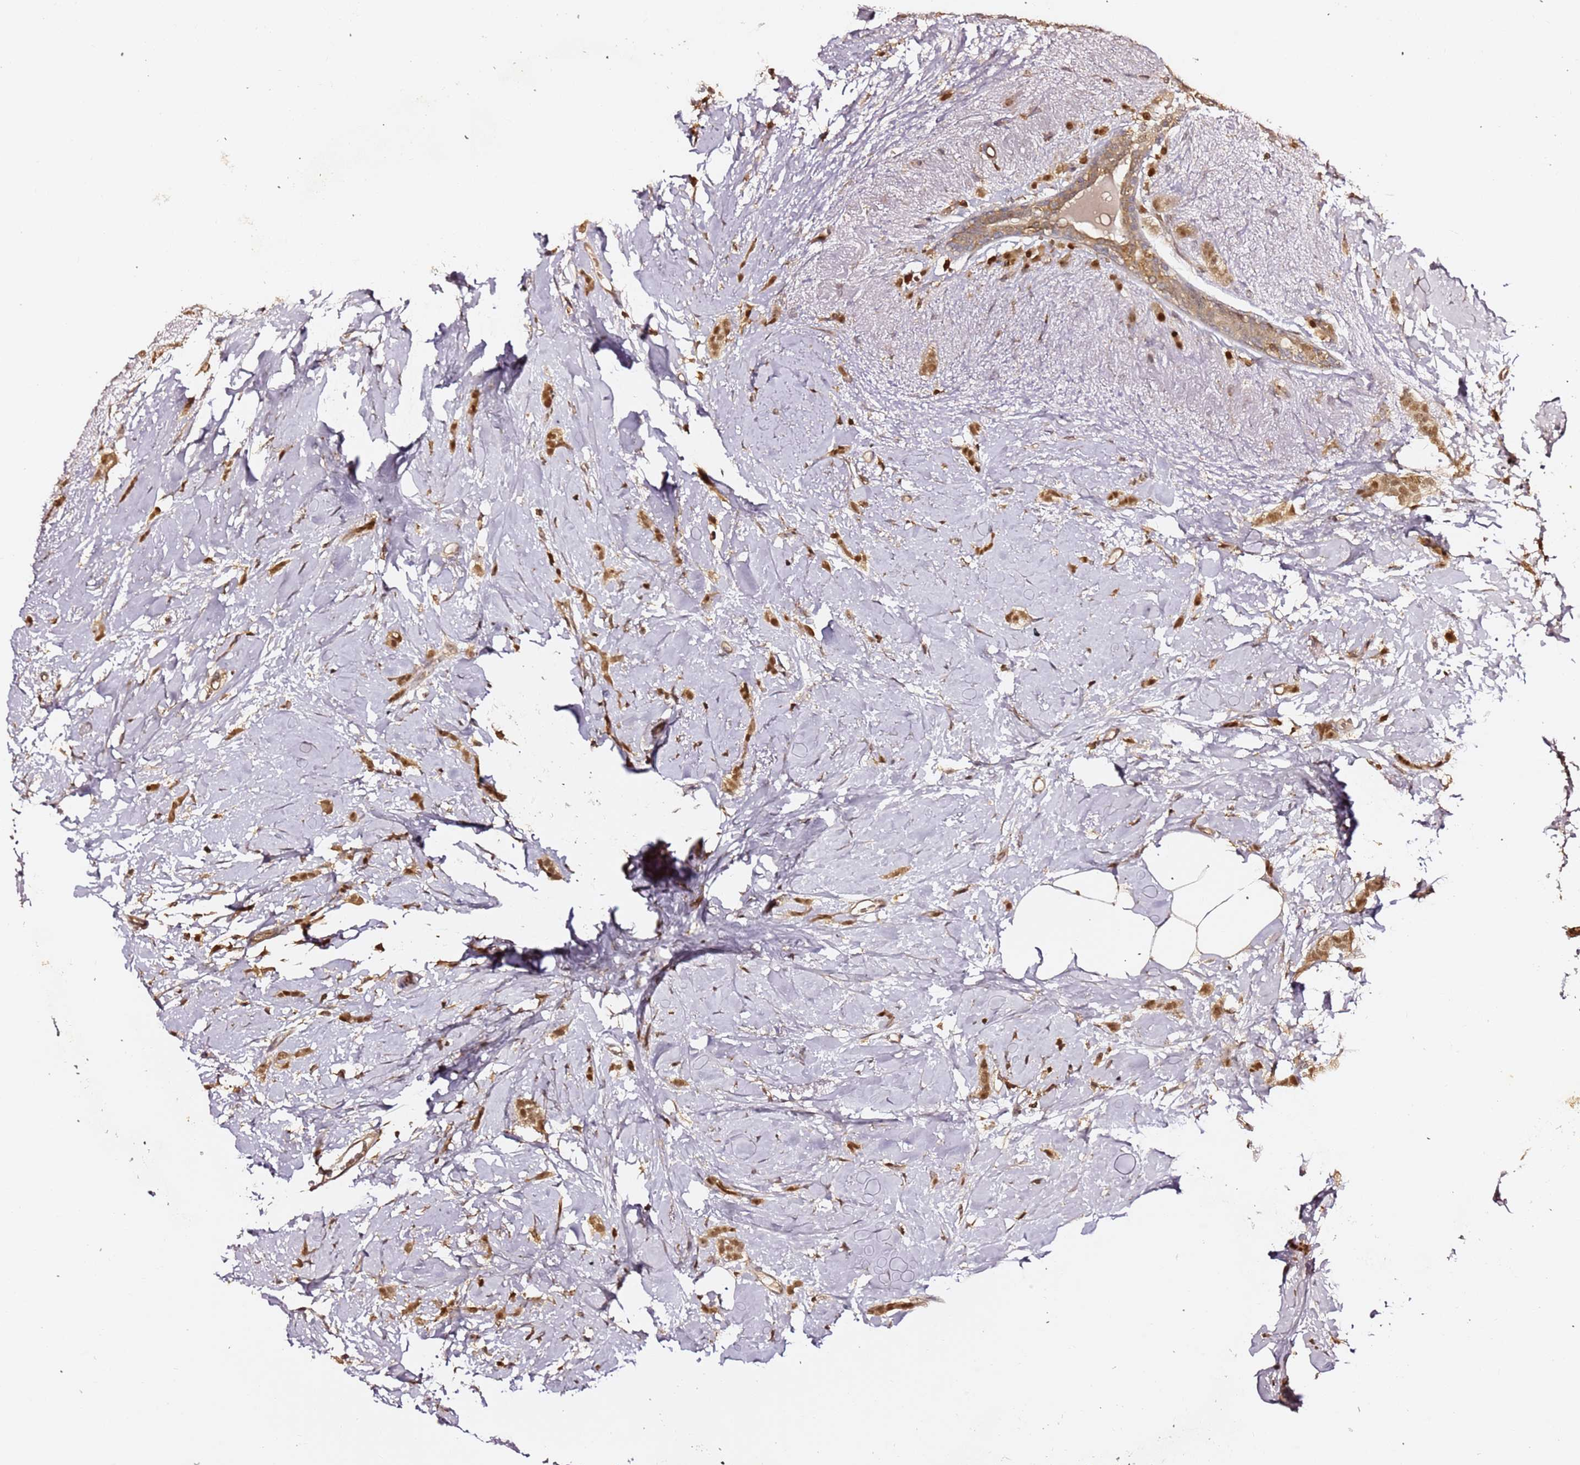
{"staining": {"intensity": "moderate", "quantity": ">75%", "location": "nuclear"}, "tissue": "breast cancer", "cell_type": "Tumor cells", "image_type": "cancer", "snomed": [{"axis": "morphology", "description": "Duct carcinoma"}, {"axis": "topography", "description": "Breast"}], "caption": "Protein expression analysis of human invasive ductal carcinoma (breast) reveals moderate nuclear expression in about >75% of tumor cells. The staining was performed using DAB to visualize the protein expression in brown, while the nuclei were stained in blue with hematoxylin (Magnification: 20x).", "gene": "OR5V1", "patient": {"sex": "female", "age": 72}}